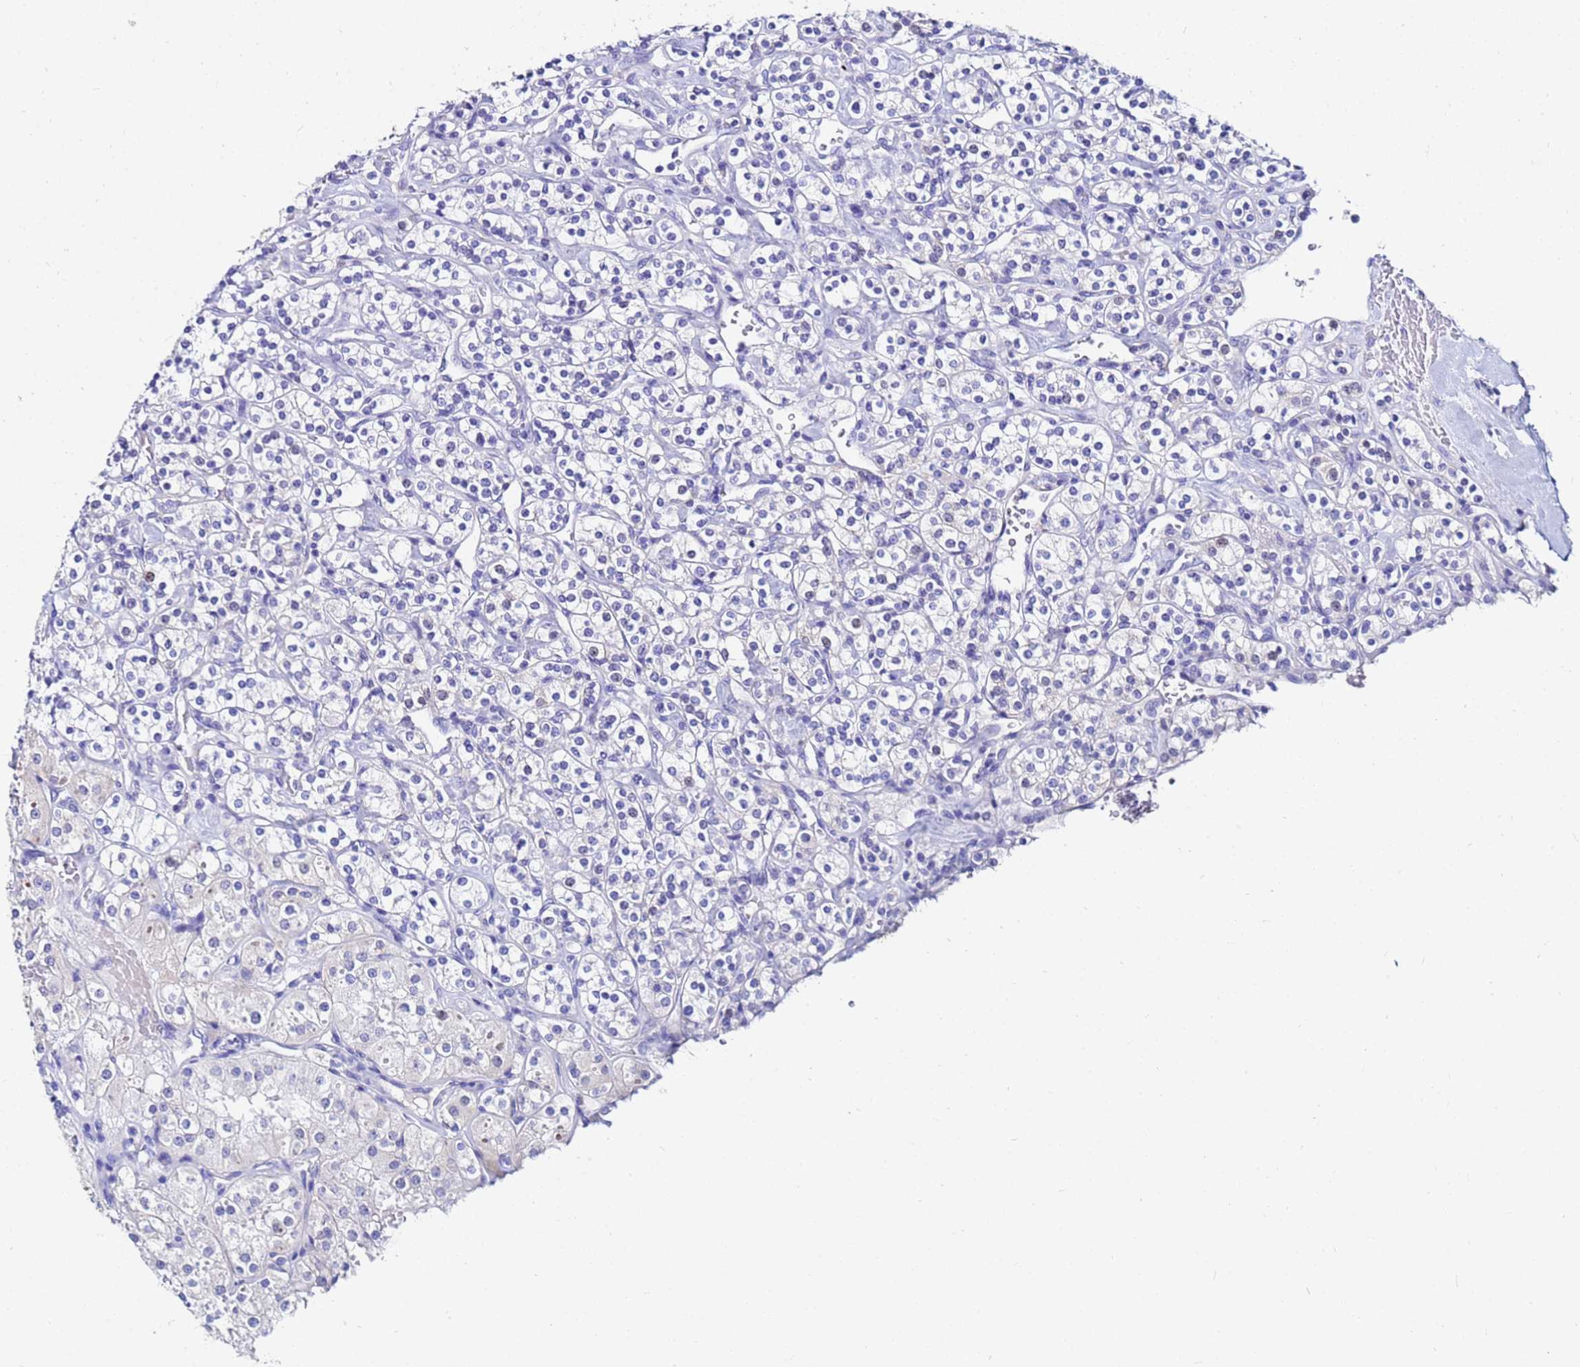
{"staining": {"intensity": "negative", "quantity": "none", "location": "none"}, "tissue": "renal cancer", "cell_type": "Tumor cells", "image_type": "cancer", "snomed": [{"axis": "morphology", "description": "Adenocarcinoma, NOS"}, {"axis": "topography", "description": "Kidney"}], "caption": "Adenocarcinoma (renal) was stained to show a protein in brown. There is no significant positivity in tumor cells.", "gene": "PPP1R14C", "patient": {"sex": "male", "age": 77}}